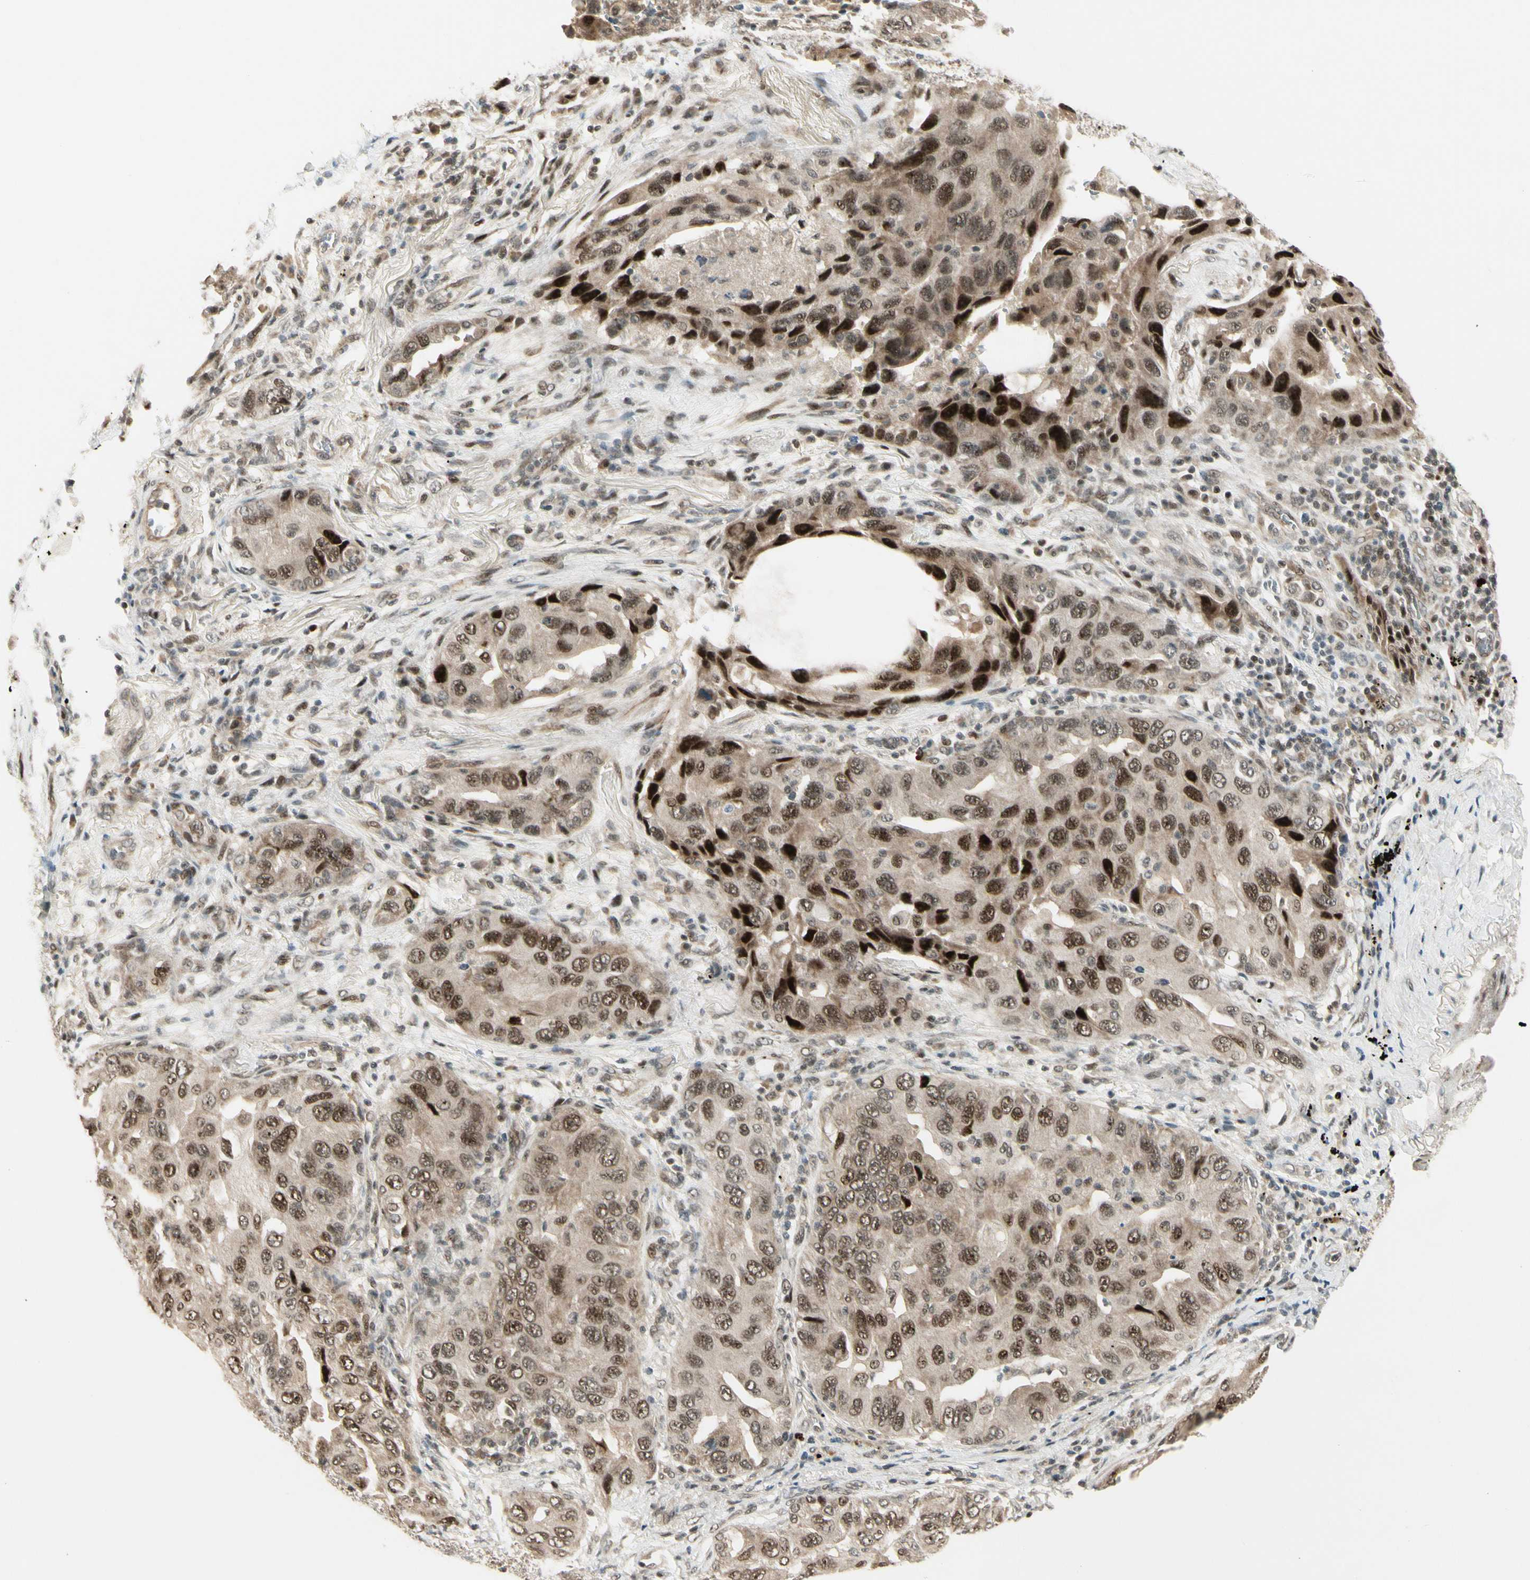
{"staining": {"intensity": "strong", "quantity": ">75%", "location": "nuclear"}, "tissue": "lung cancer", "cell_type": "Tumor cells", "image_type": "cancer", "snomed": [{"axis": "morphology", "description": "Adenocarcinoma, NOS"}, {"axis": "topography", "description": "Lung"}], "caption": "Immunohistochemistry (DAB (3,3'-diaminobenzidine)) staining of human adenocarcinoma (lung) reveals strong nuclear protein expression in about >75% of tumor cells.", "gene": "CDK11A", "patient": {"sex": "female", "age": 65}}